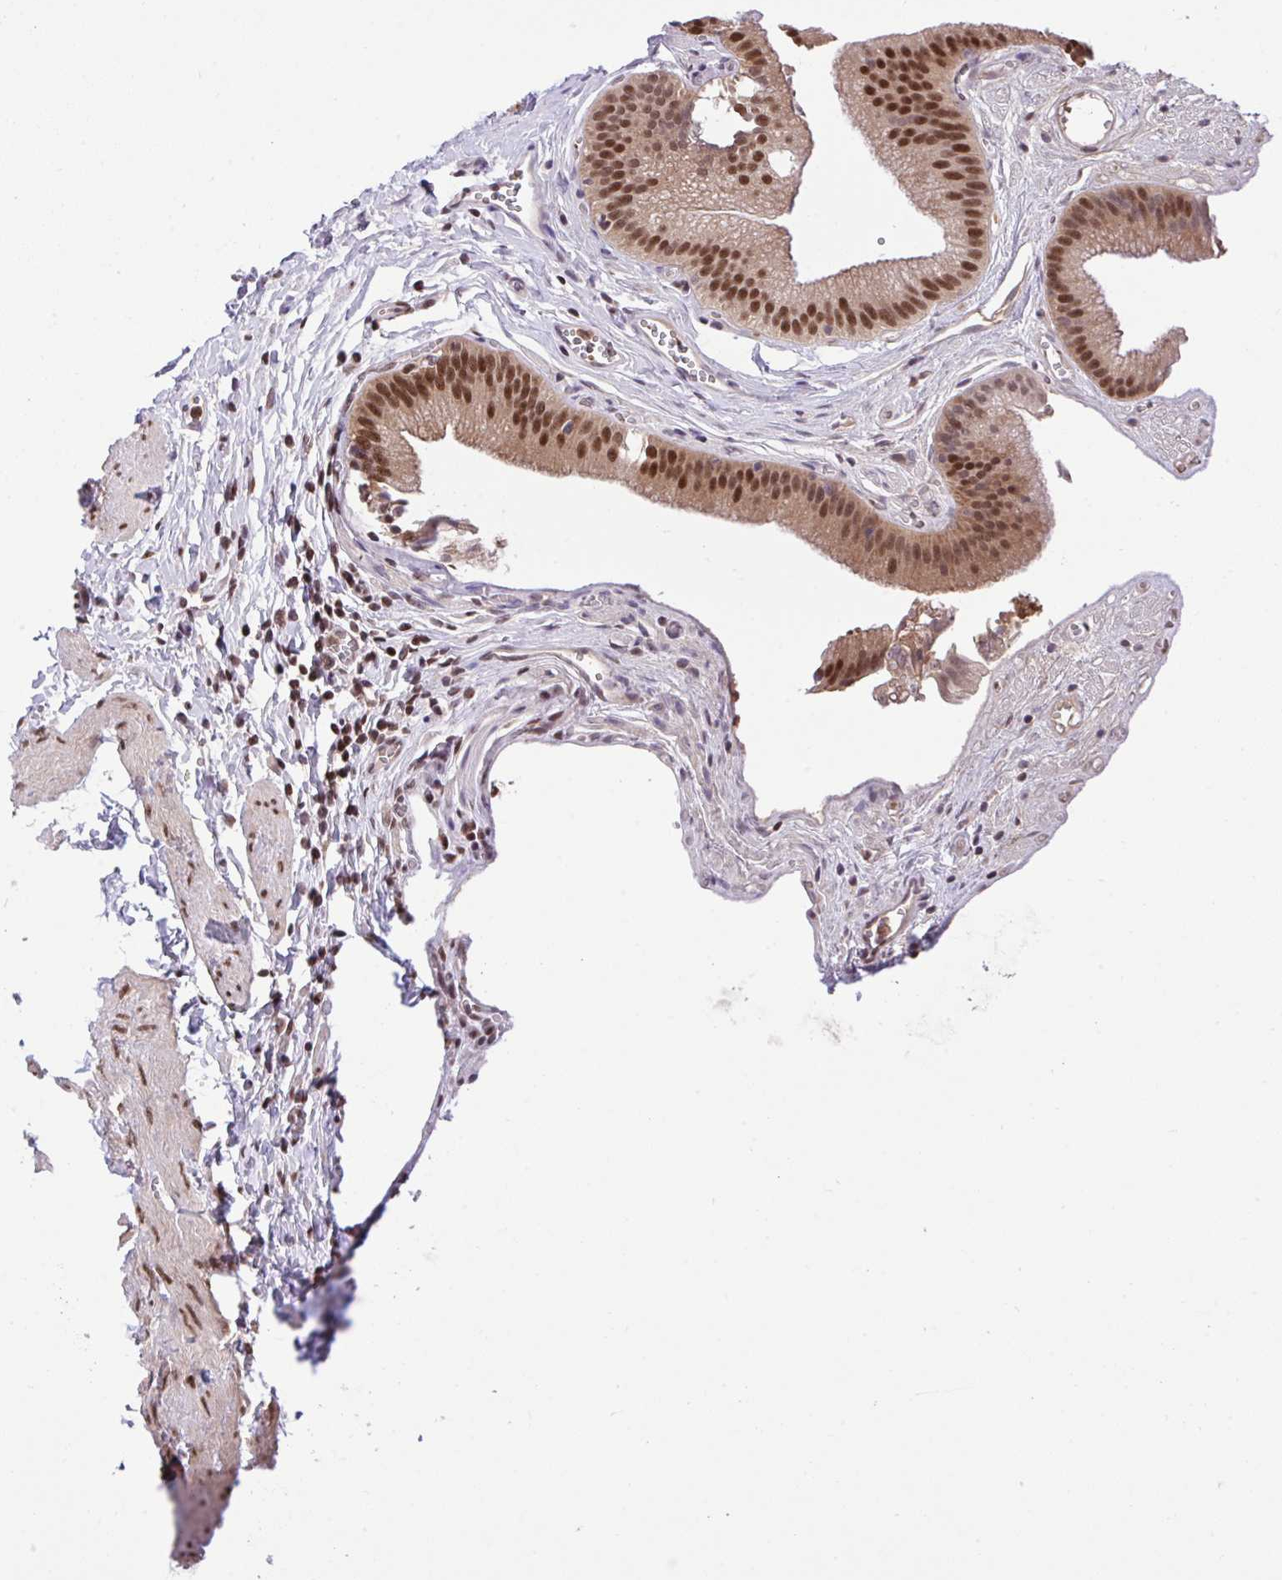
{"staining": {"intensity": "strong", "quantity": ">75%", "location": "nuclear"}, "tissue": "gallbladder", "cell_type": "Glandular cells", "image_type": "normal", "snomed": [{"axis": "morphology", "description": "Normal tissue, NOS"}, {"axis": "topography", "description": "Gallbladder"}, {"axis": "topography", "description": "Peripheral nerve tissue"}], "caption": "An immunohistochemistry image of benign tissue is shown. Protein staining in brown labels strong nuclear positivity in gallbladder within glandular cells.", "gene": "GLIS3", "patient": {"sex": "male", "age": 17}}